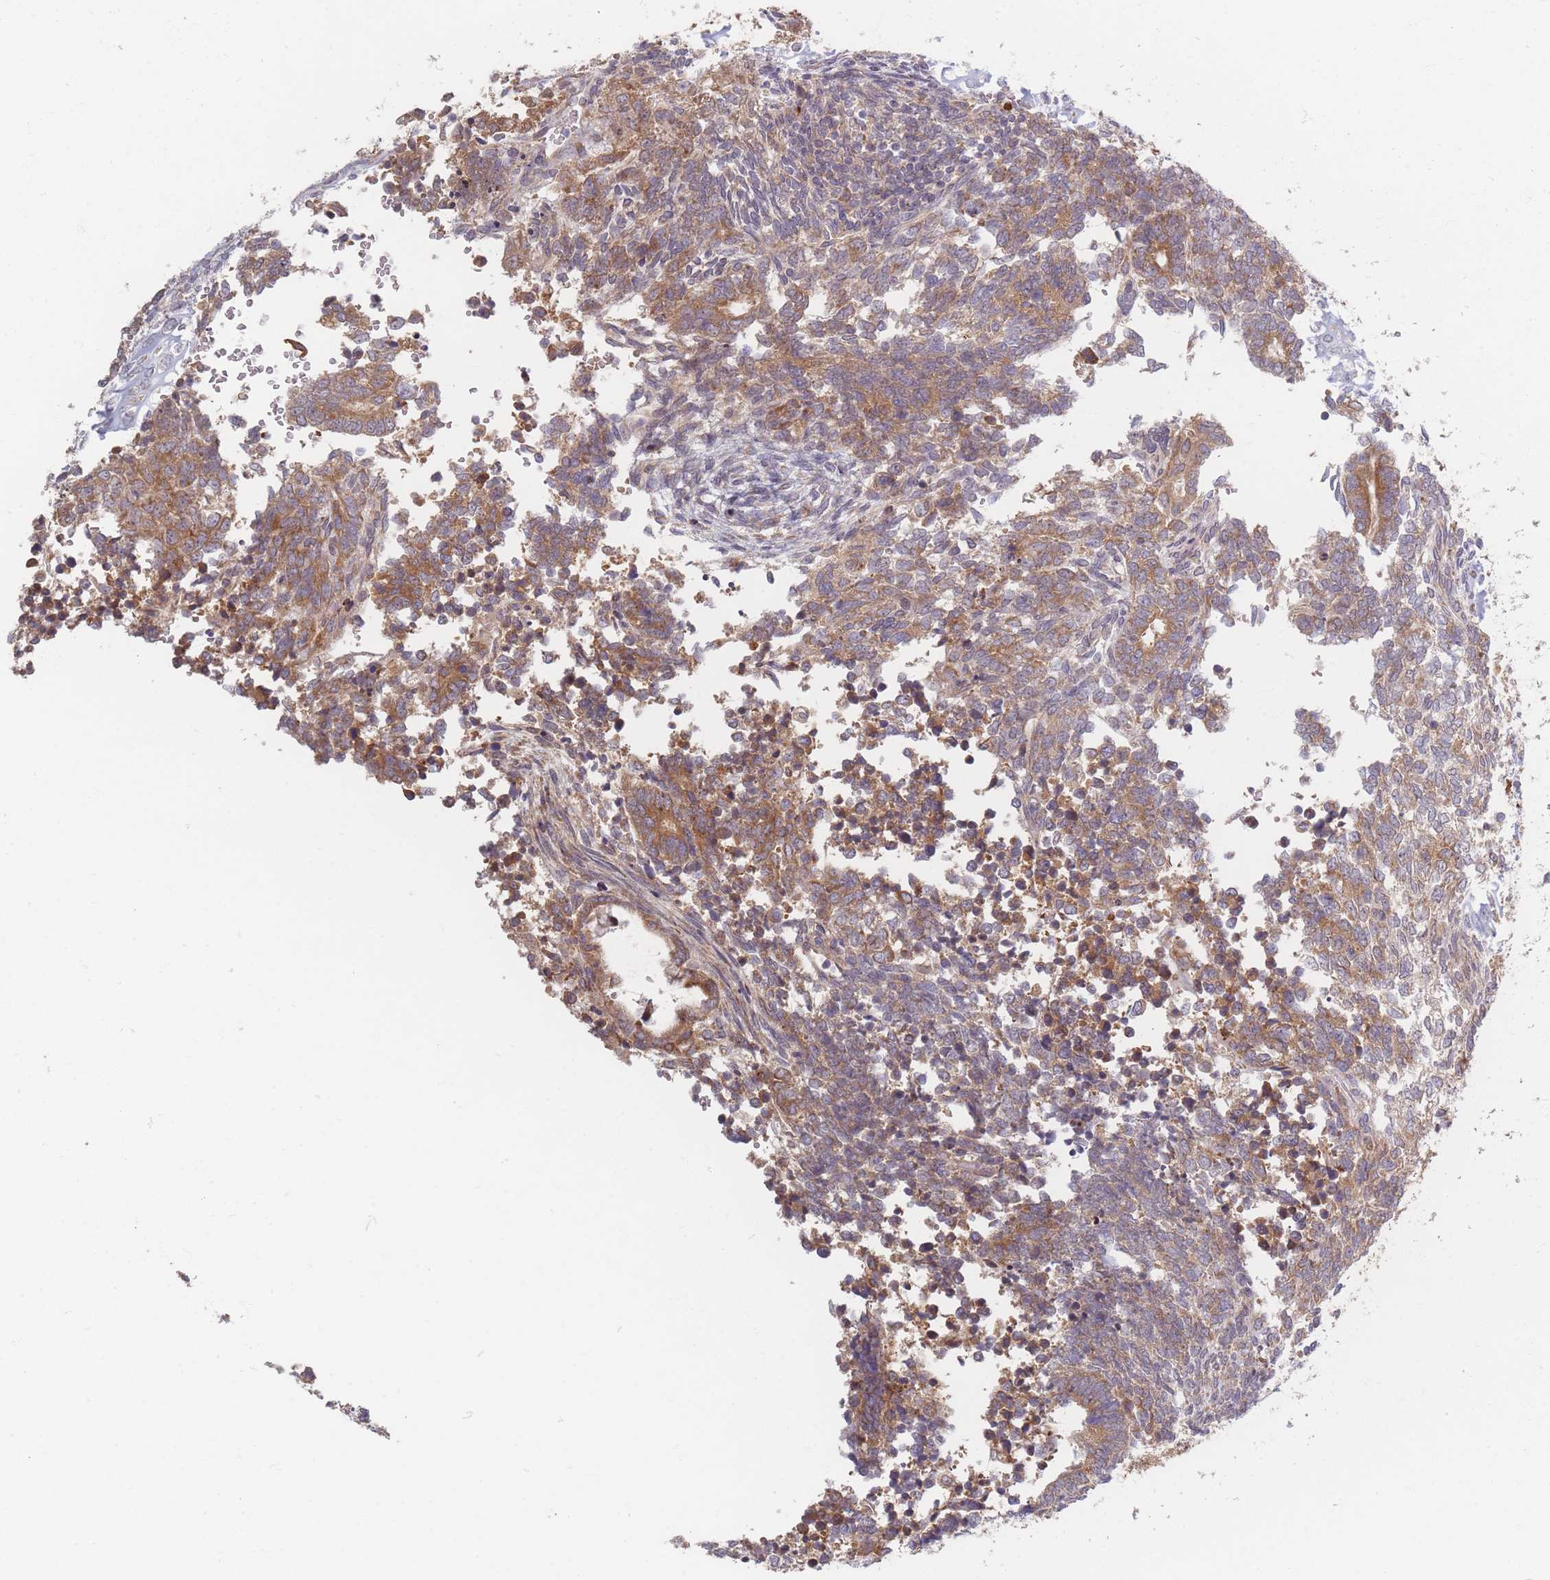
{"staining": {"intensity": "moderate", "quantity": ">75%", "location": "cytoplasmic/membranous"}, "tissue": "testis cancer", "cell_type": "Tumor cells", "image_type": "cancer", "snomed": [{"axis": "morphology", "description": "Carcinoma, Embryonal, NOS"}, {"axis": "topography", "description": "Testis"}], "caption": "Tumor cells reveal medium levels of moderate cytoplasmic/membranous staining in about >75% of cells in human embryonal carcinoma (testis).", "gene": "SMIM14", "patient": {"sex": "male", "age": 23}}